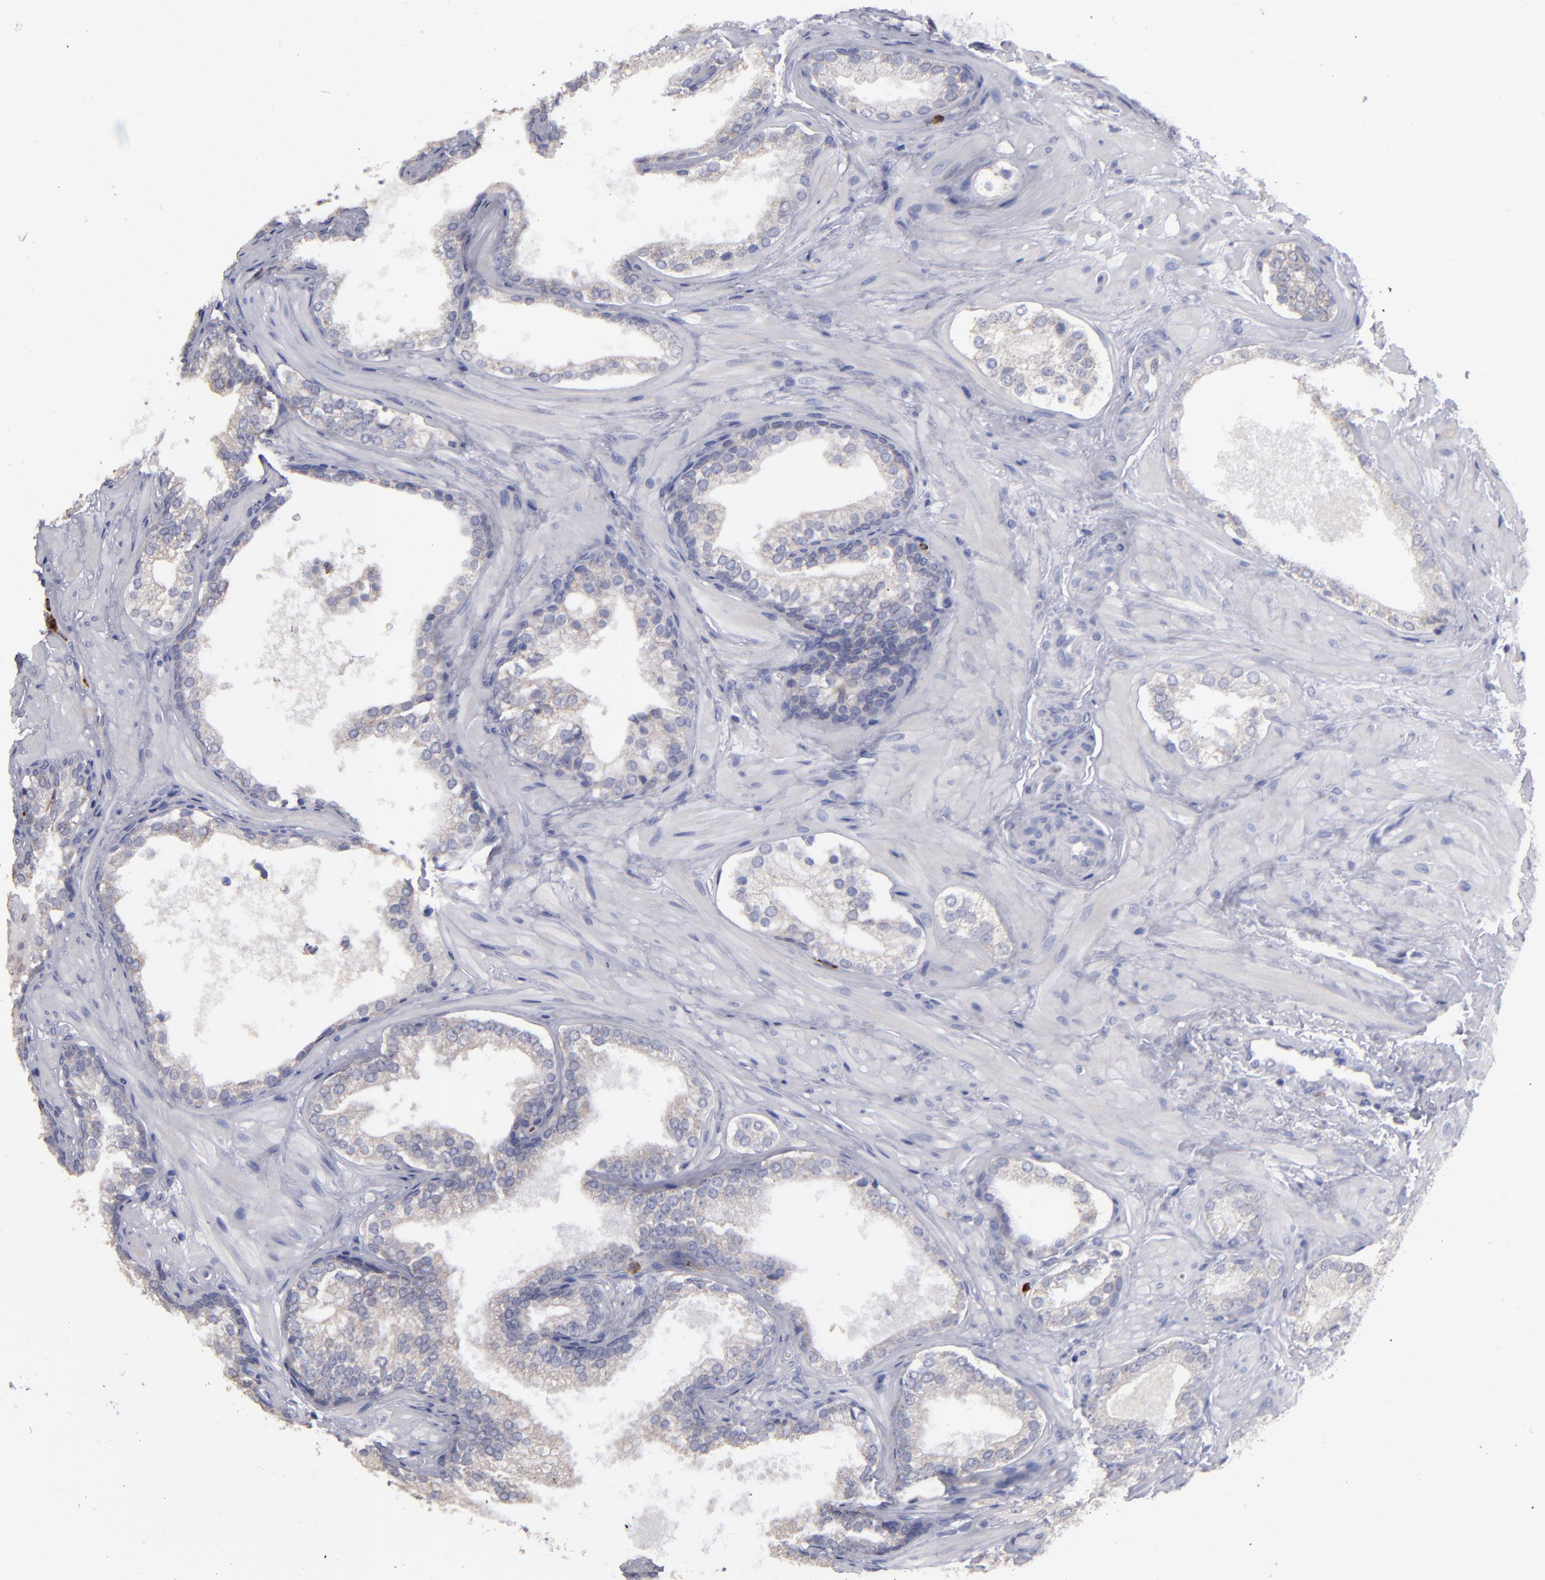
{"staining": {"intensity": "weak", "quantity": ">75%", "location": "cytoplasmic/membranous"}, "tissue": "prostate cancer", "cell_type": "Tumor cells", "image_type": "cancer", "snomed": [{"axis": "morphology", "description": "Adenocarcinoma, Low grade"}, {"axis": "topography", "description": "Prostate"}], "caption": "A micrograph showing weak cytoplasmic/membranous expression in about >75% of tumor cells in prostate cancer, as visualized by brown immunohistochemical staining.", "gene": "FGR", "patient": {"sex": "male", "age": 69}}